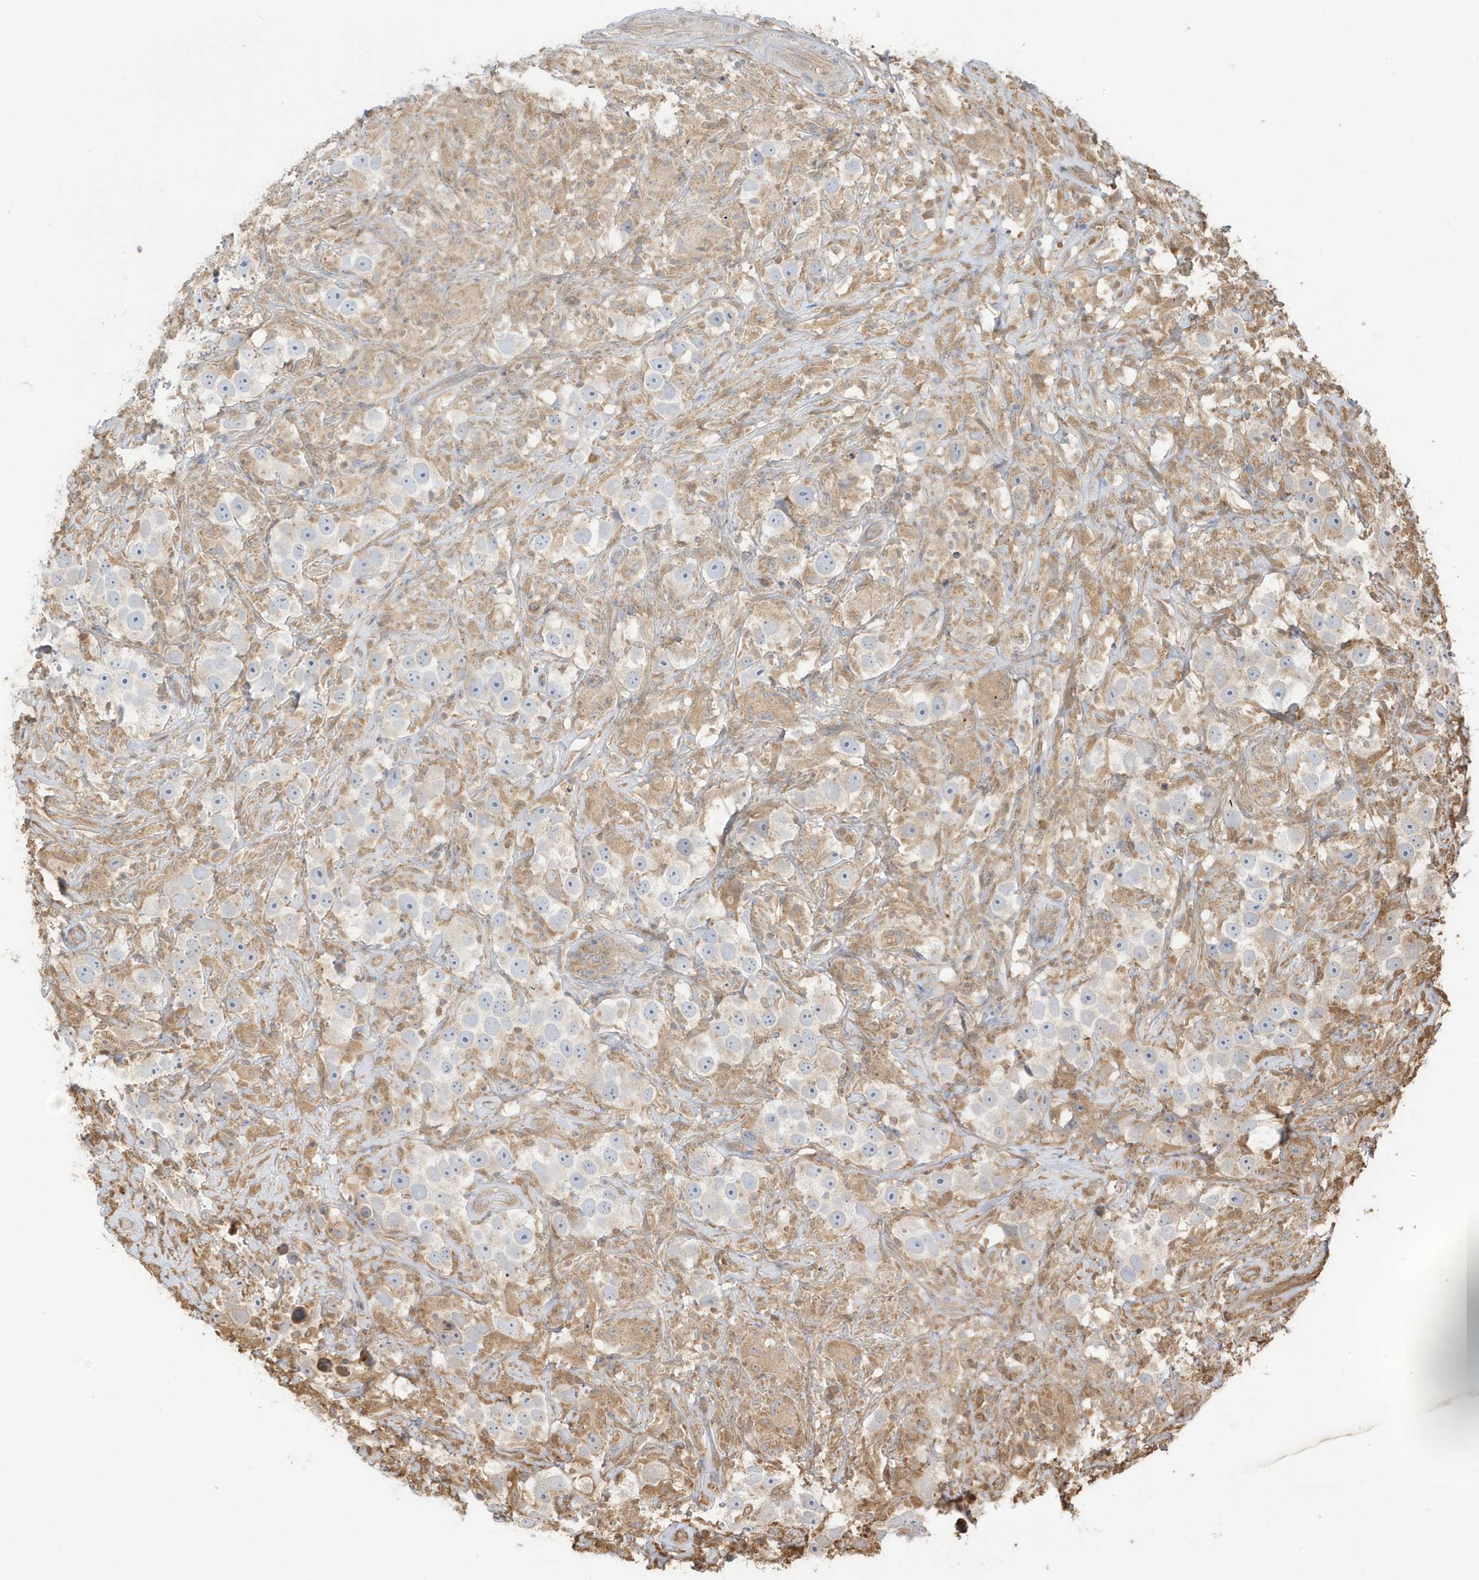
{"staining": {"intensity": "negative", "quantity": "none", "location": "none"}, "tissue": "testis cancer", "cell_type": "Tumor cells", "image_type": "cancer", "snomed": [{"axis": "morphology", "description": "Seminoma, NOS"}, {"axis": "topography", "description": "Testis"}], "caption": "This photomicrograph is of testis cancer (seminoma) stained with immunohistochemistry to label a protein in brown with the nuclei are counter-stained blue. There is no staining in tumor cells.", "gene": "AZI2", "patient": {"sex": "male", "age": 49}}